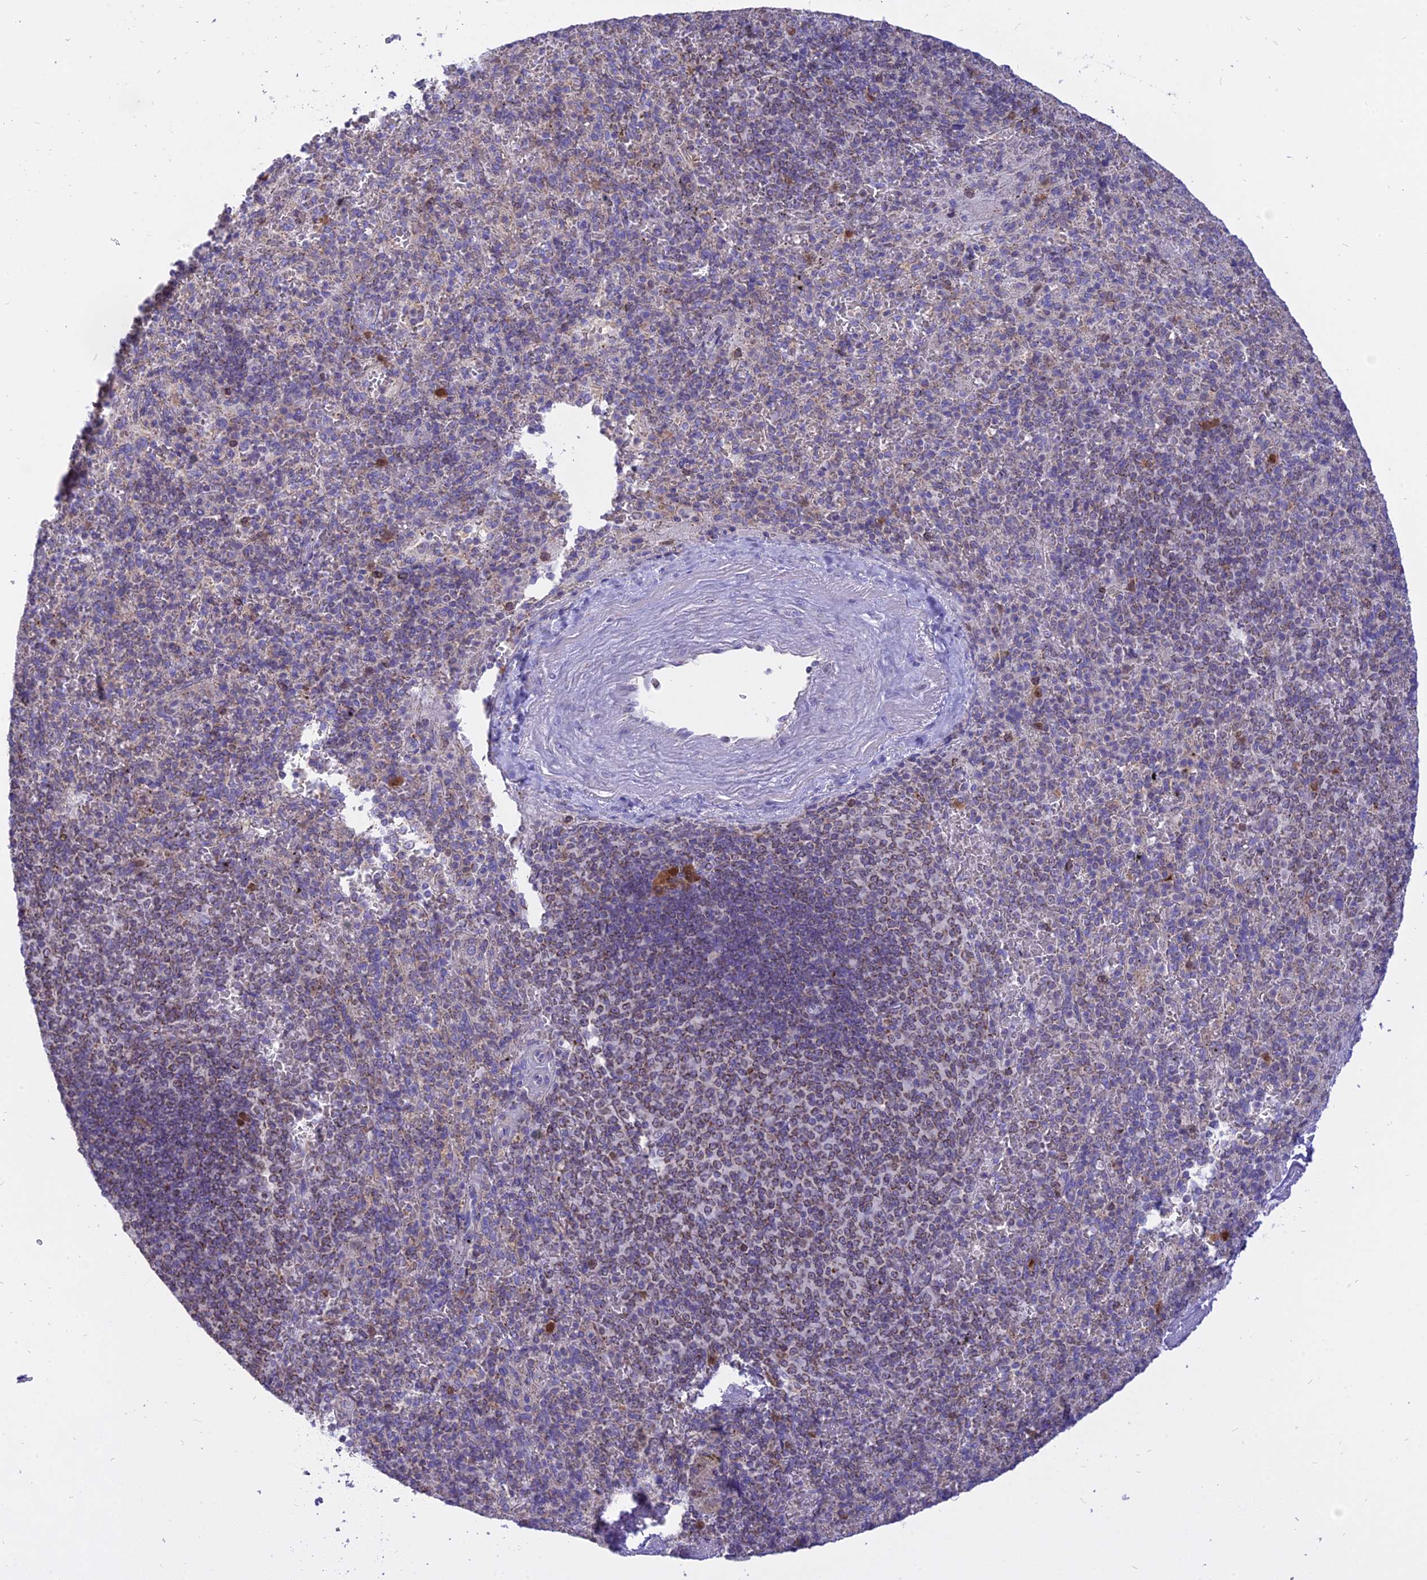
{"staining": {"intensity": "negative", "quantity": "none", "location": "none"}, "tissue": "spleen", "cell_type": "Cells in red pulp", "image_type": "normal", "snomed": [{"axis": "morphology", "description": "Normal tissue, NOS"}, {"axis": "topography", "description": "Spleen"}], "caption": "The micrograph reveals no staining of cells in red pulp in normal spleen.", "gene": "CENPV", "patient": {"sex": "male", "age": 82}}